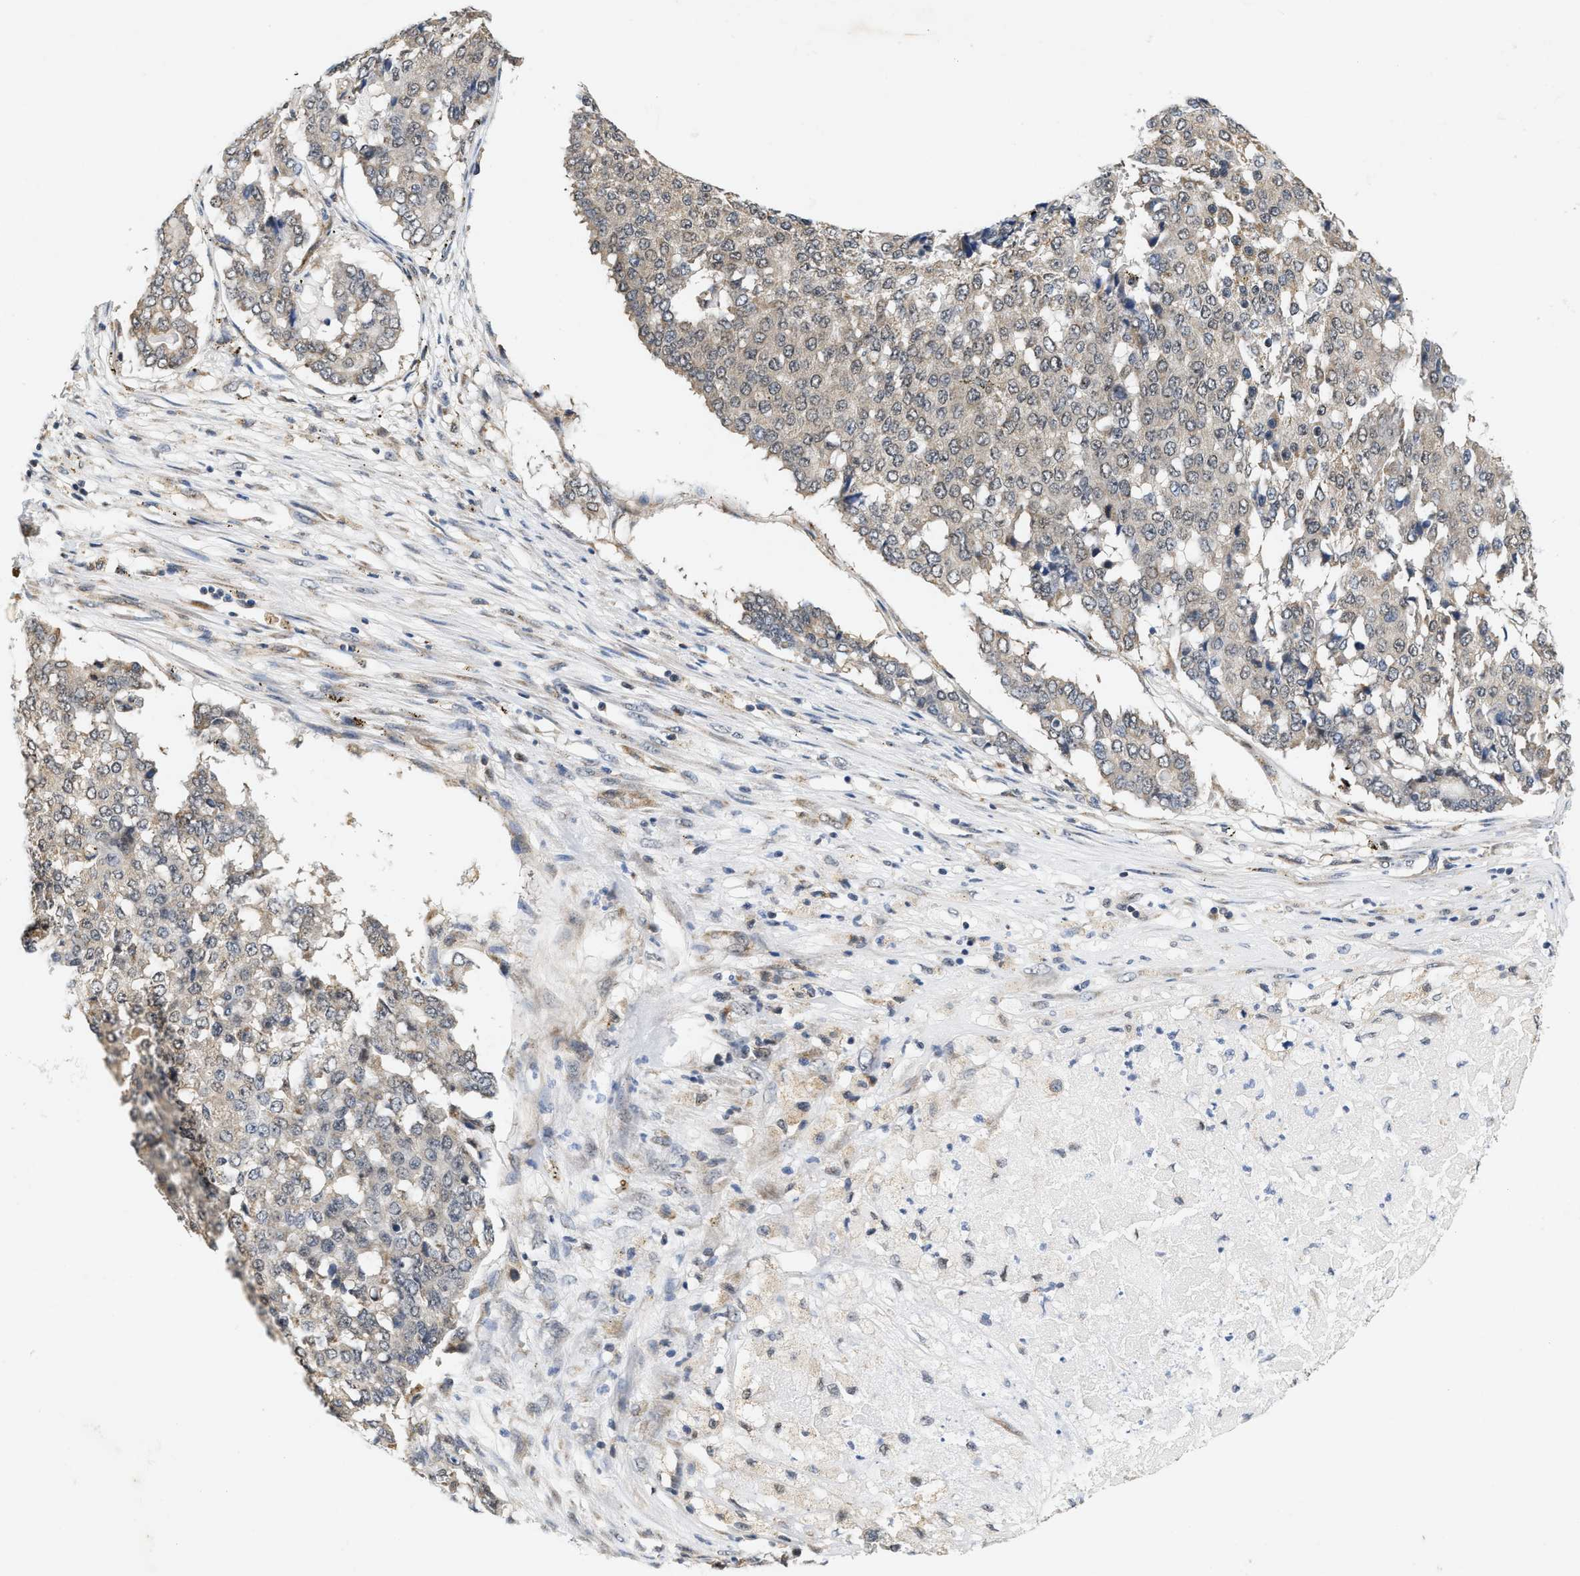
{"staining": {"intensity": "weak", "quantity": "<25%", "location": "cytoplasmic/membranous"}, "tissue": "pancreatic cancer", "cell_type": "Tumor cells", "image_type": "cancer", "snomed": [{"axis": "morphology", "description": "Adenocarcinoma, NOS"}, {"axis": "topography", "description": "Pancreas"}], "caption": "Tumor cells show no significant protein expression in pancreatic cancer.", "gene": "GIGYF1", "patient": {"sex": "male", "age": 50}}